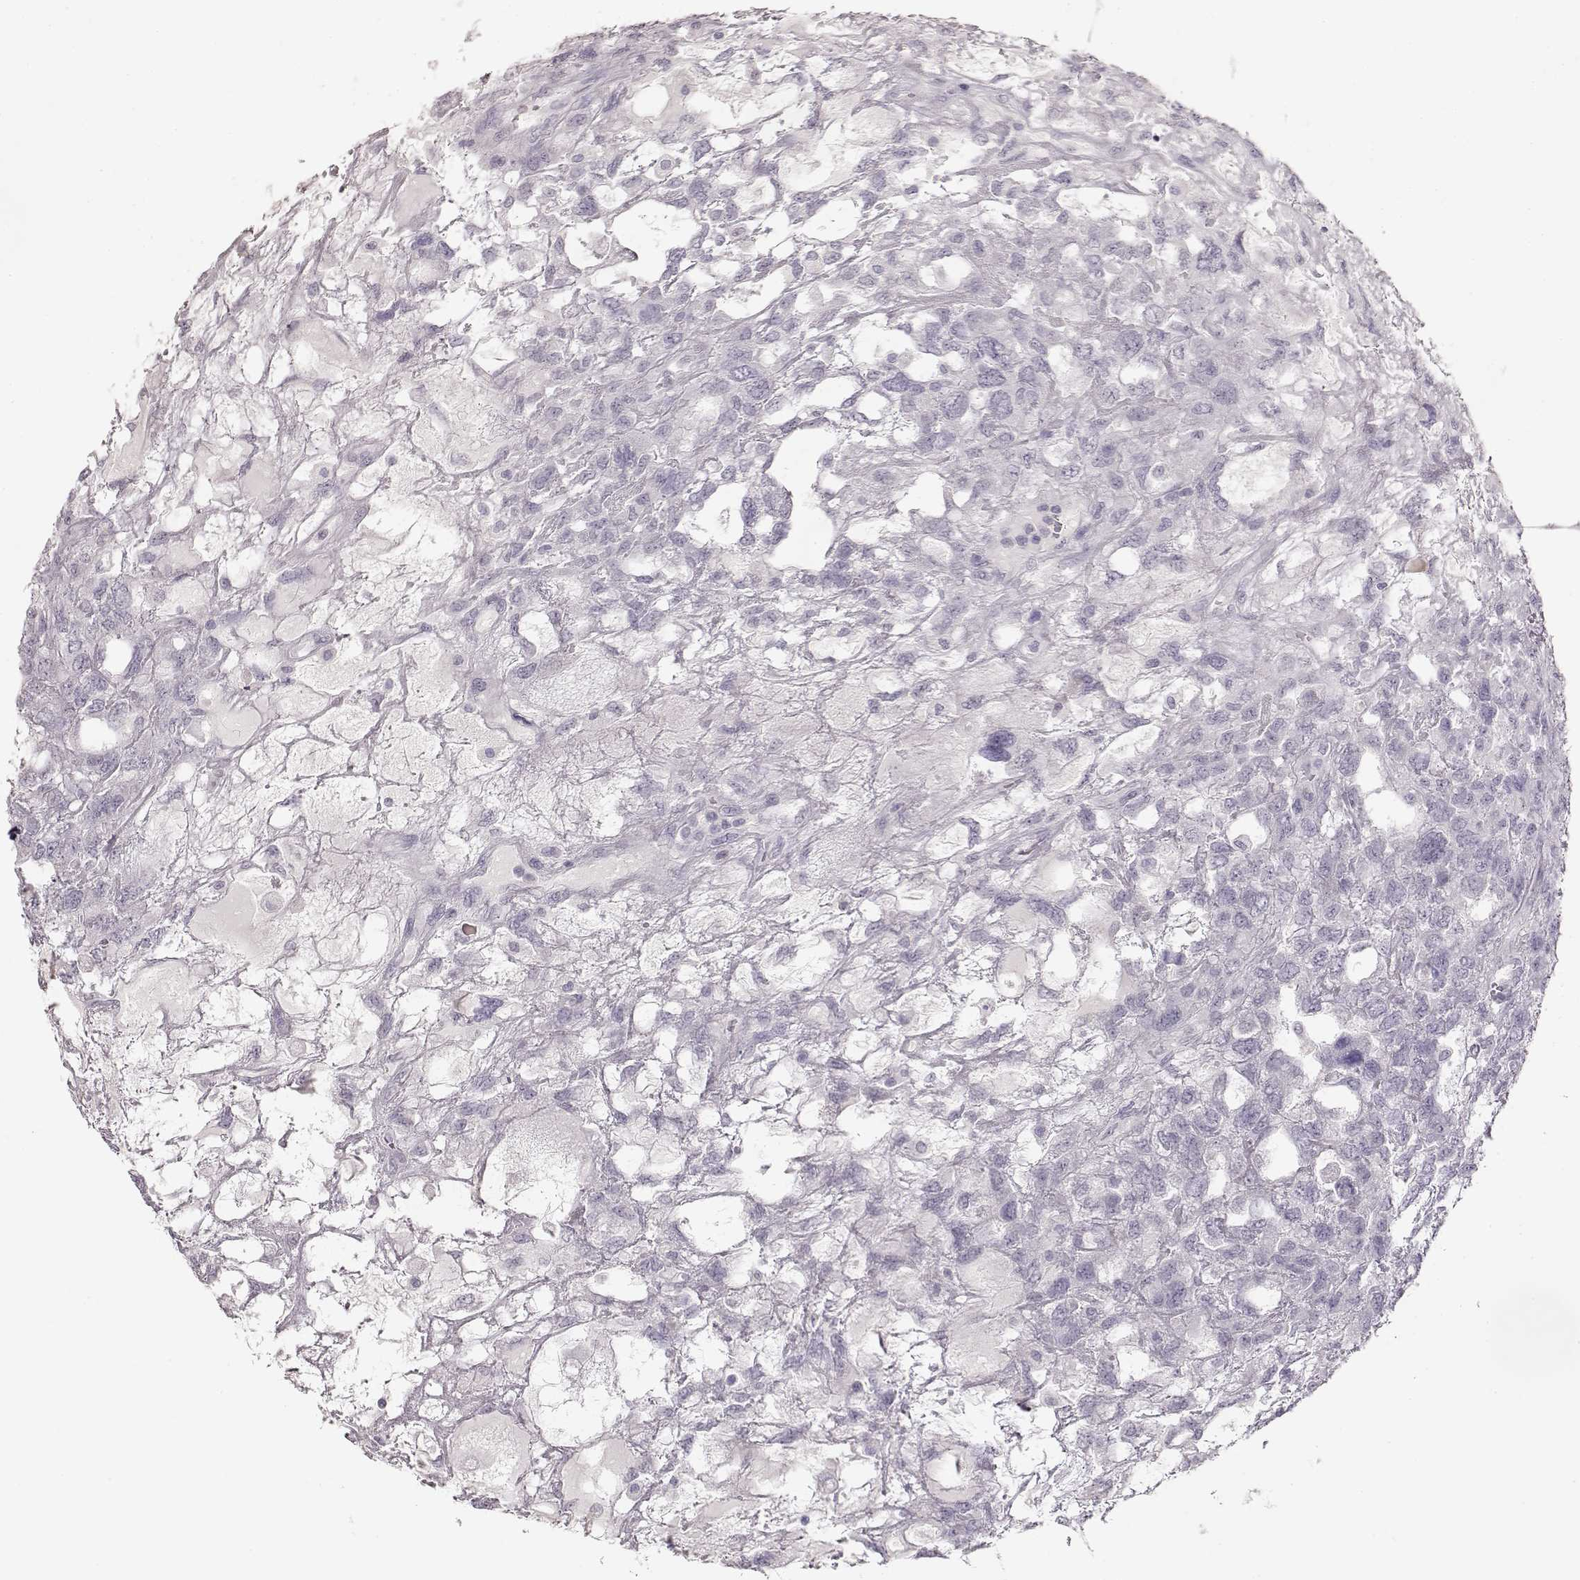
{"staining": {"intensity": "negative", "quantity": "none", "location": "none"}, "tissue": "testis cancer", "cell_type": "Tumor cells", "image_type": "cancer", "snomed": [{"axis": "morphology", "description": "Seminoma, NOS"}, {"axis": "topography", "description": "Testis"}], "caption": "DAB immunohistochemical staining of testis seminoma shows no significant positivity in tumor cells. (Immunohistochemistry (ihc), brightfield microscopy, high magnification).", "gene": "S100B", "patient": {"sex": "male", "age": 52}}